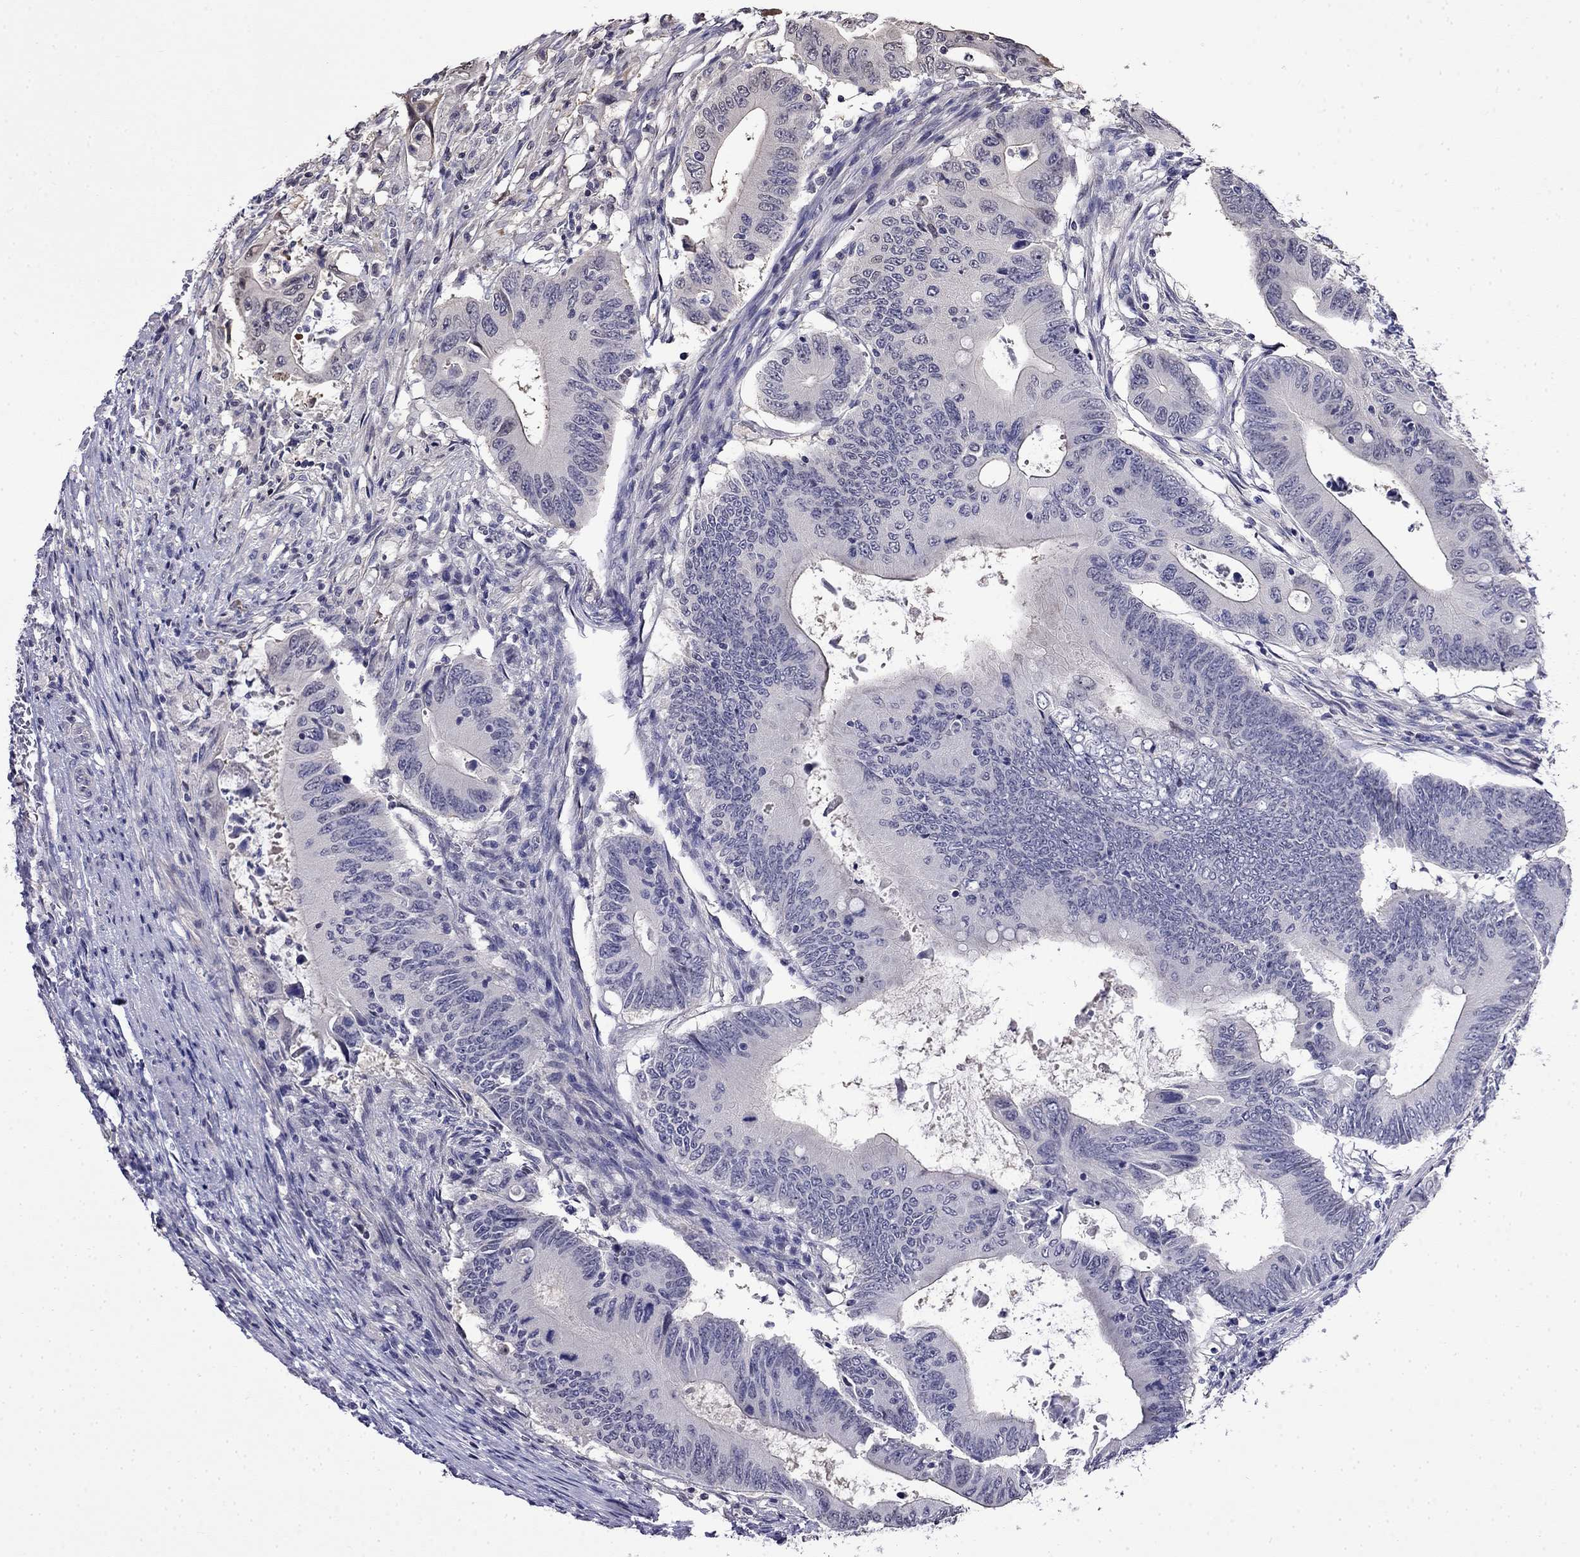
{"staining": {"intensity": "negative", "quantity": "none", "location": "none"}, "tissue": "colorectal cancer", "cell_type": "Tumor cells", "image_type": "cancer", "snomed": [{"axis": "morphology", "description": "Adenocarcinoma, NOS"}, {"axis": "topography", "description": "Colon"}], "caption": "A high-resolution image shows immunohistochemistry (IHC) staining of colorectal adenocarcinoma, which demonstrates no significant positivity in tumor cells.", "gene": "GUCA1B", "patient": {"sex": "female", "age": 90}}